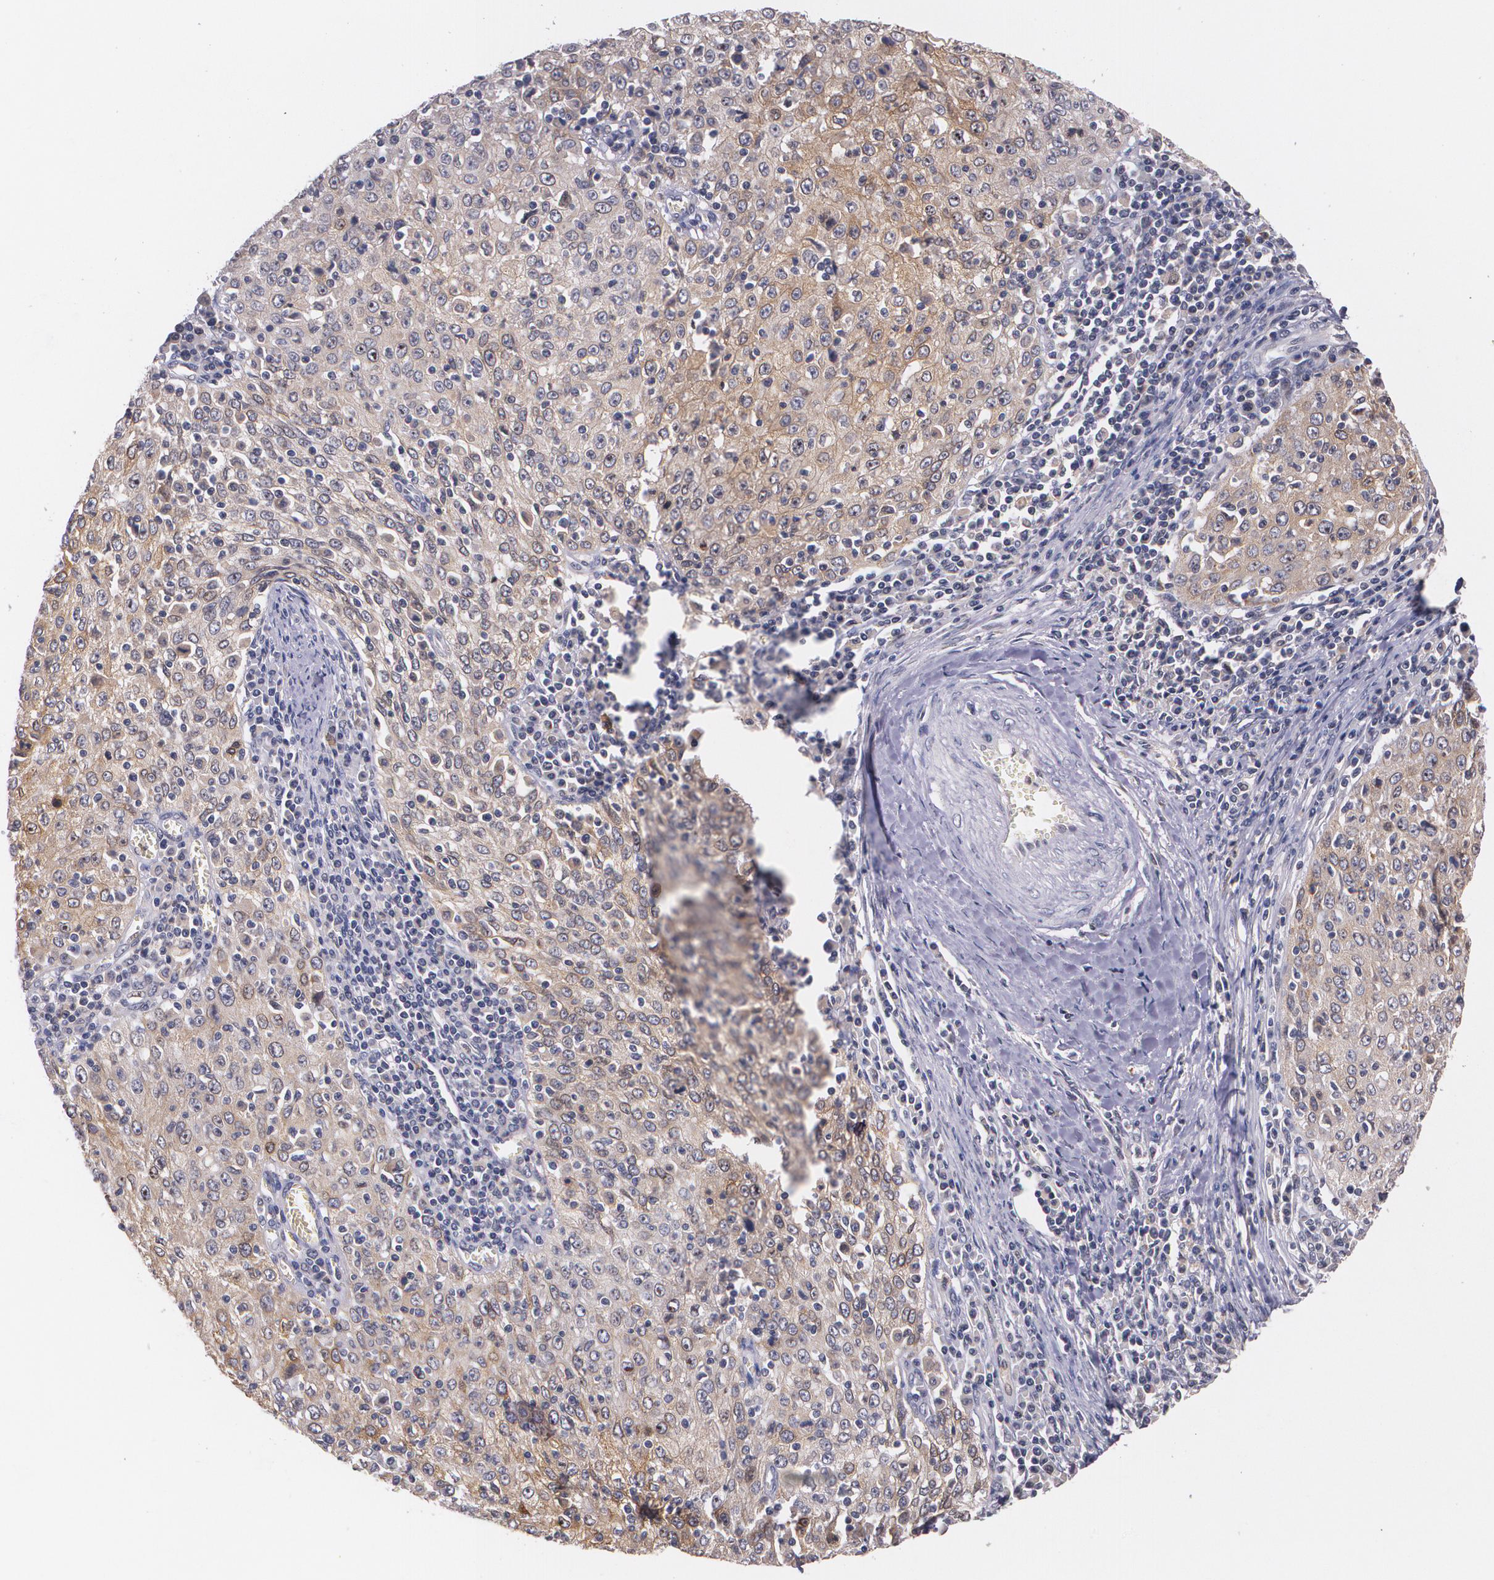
{"staining": {"intensity": "moderate", "quantity": "25%-75%", "location": "cytoplasmic/membranous"}, "tissue": "cervical cancer", "cell_type": "Tumor cells", "image_type": "cancer", "snomed": [{"axis": "morphology", "description": "Squamous cell carcinoma, NOS"}, {"axis": "topography", "description": "Cervix"}], "caption": "Cervical cancer stained for a protein reveals moderate cytoplasmic/membranous positivity in tumor cells.", "gene": "IFNGR2", "patient": {"sex": "female", "age": 27}}